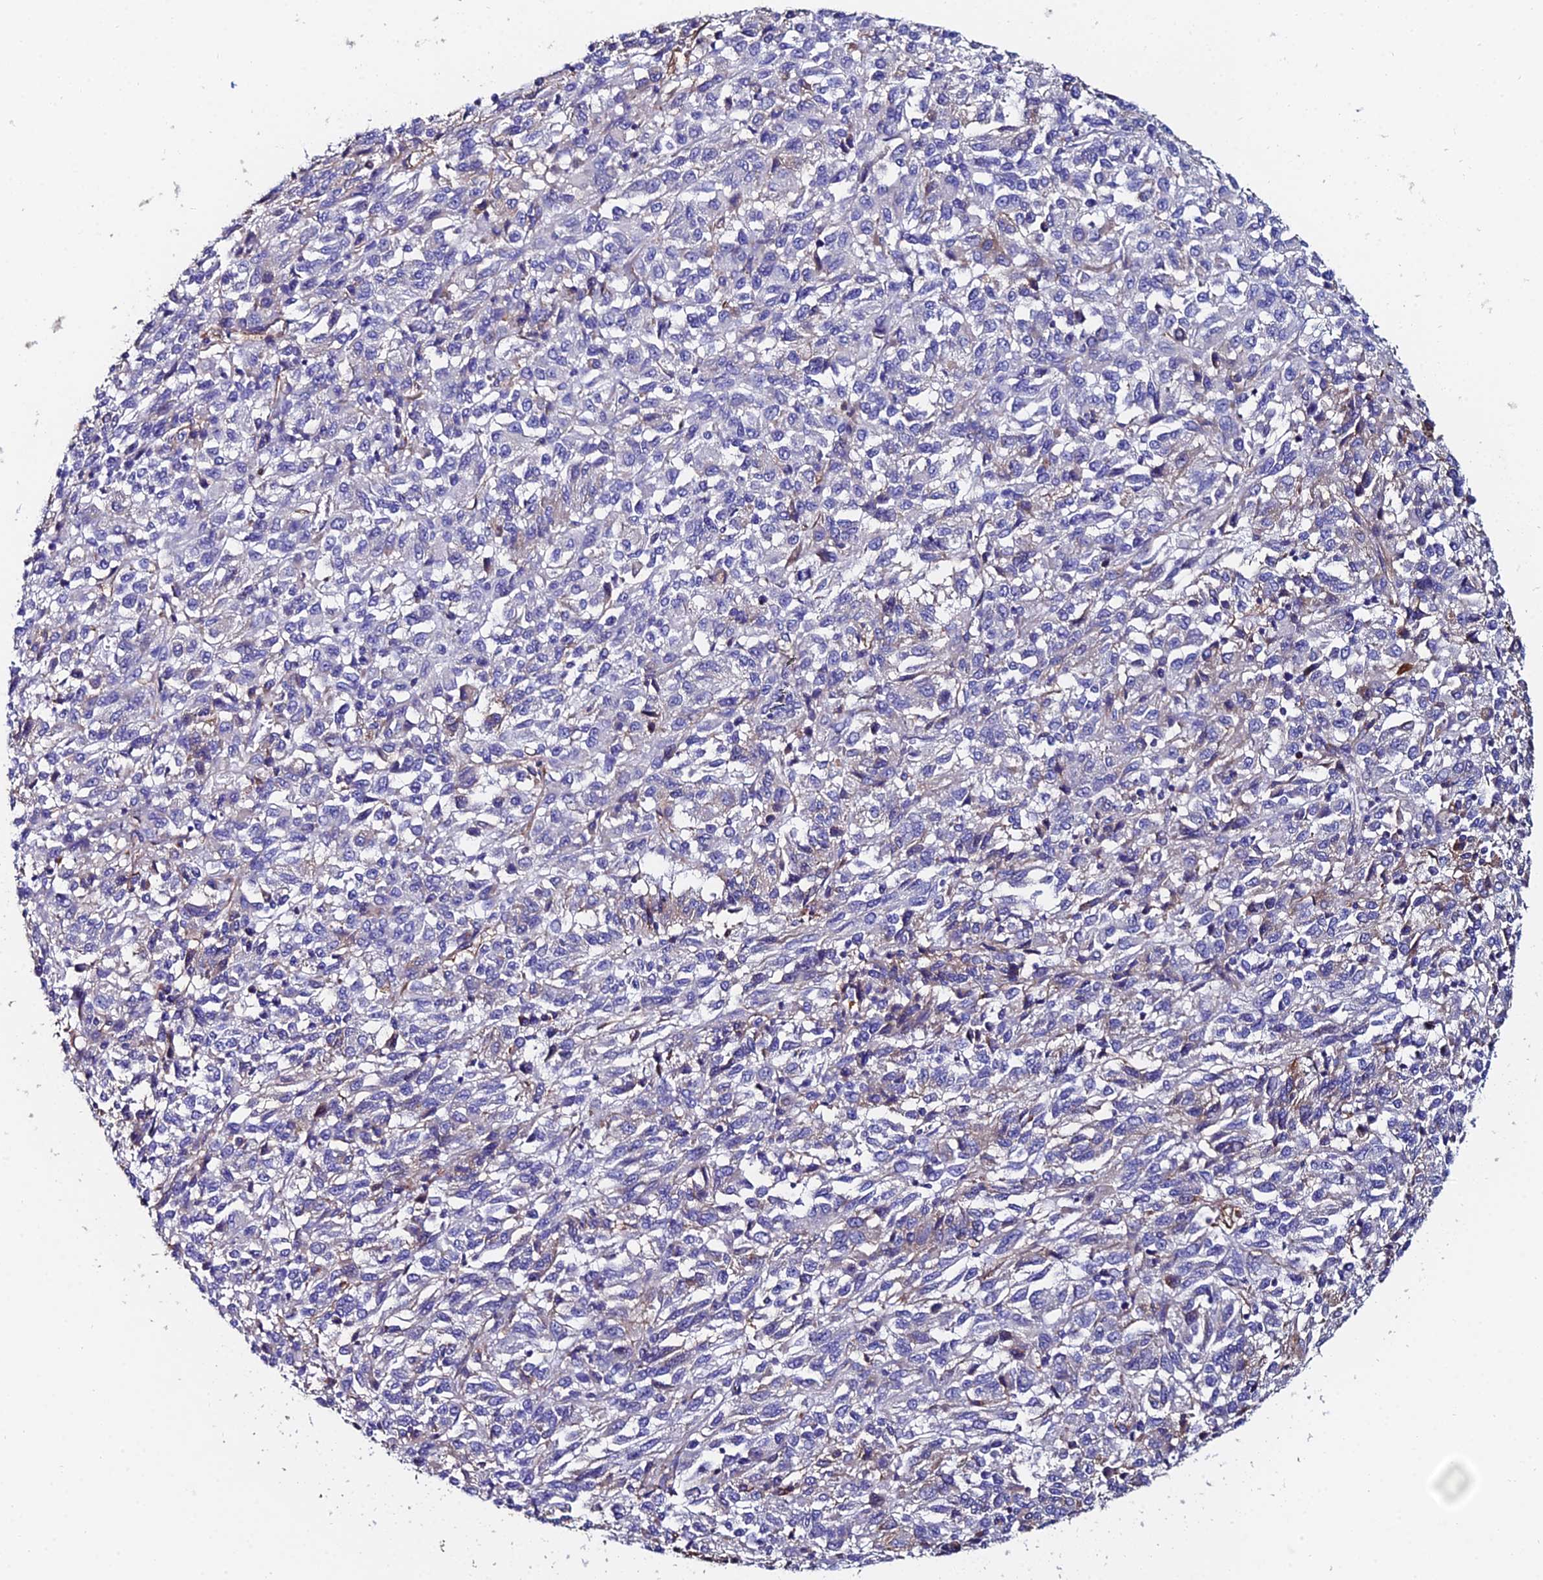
{"staining": {"intensity": "negative", "quantity": "none", "location": "none"}, "tissue": "melanoma", "cell_type": "Tumor cells", "image_type": "cancer", "snomed": [{"axis": "morphology", "description": "Malignant melanoma, Metastatic site"}, {"axis": "topography", "description": "Lung"}], "caption": "Malignant melanoma (metastatic site) was stained to show a protein in brown. There is no significant positivity in tumor cells.", "gene": "C6", "patient": {"sex": "male", "age": 64}}